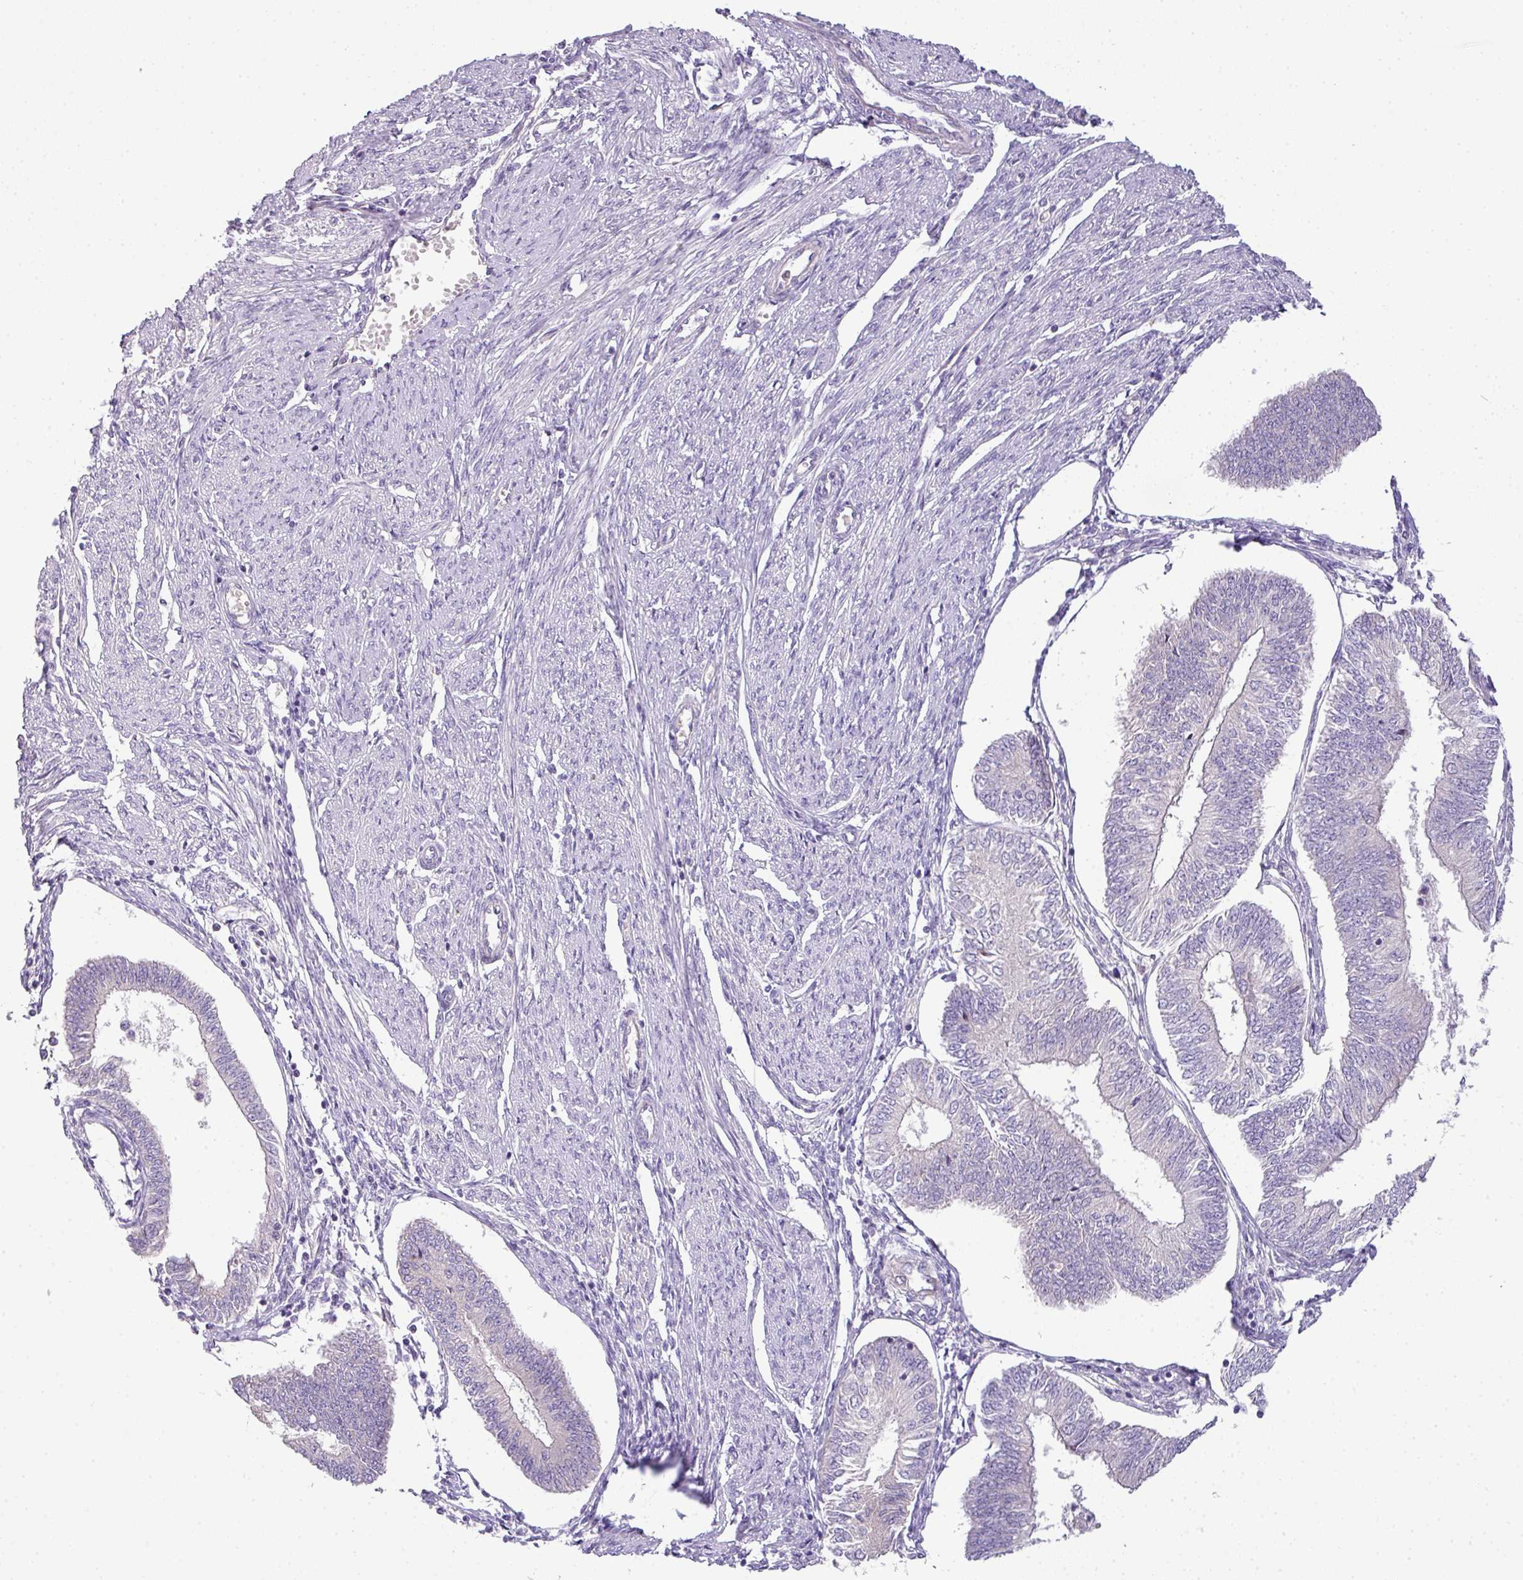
{"staining": {"intensity": "negative", "quantity": "none", "location": "none"}, "tissue": "endometrial cancer", "cell_type": "Tumor cells", "image_type": "cancer", "snomed": [{"axis": "morphology", "description": "Adenocarcinoma, NOS"}, {"axis": "topography", "description": "Endometrium"}], "caption": "DAB immunohistochemical staining of endometrial adenocarcinoma demonstrates no significant expression in tumor cells.", "gene": "PIK3R5", "patient": {"sex": "female", "age": 58}}